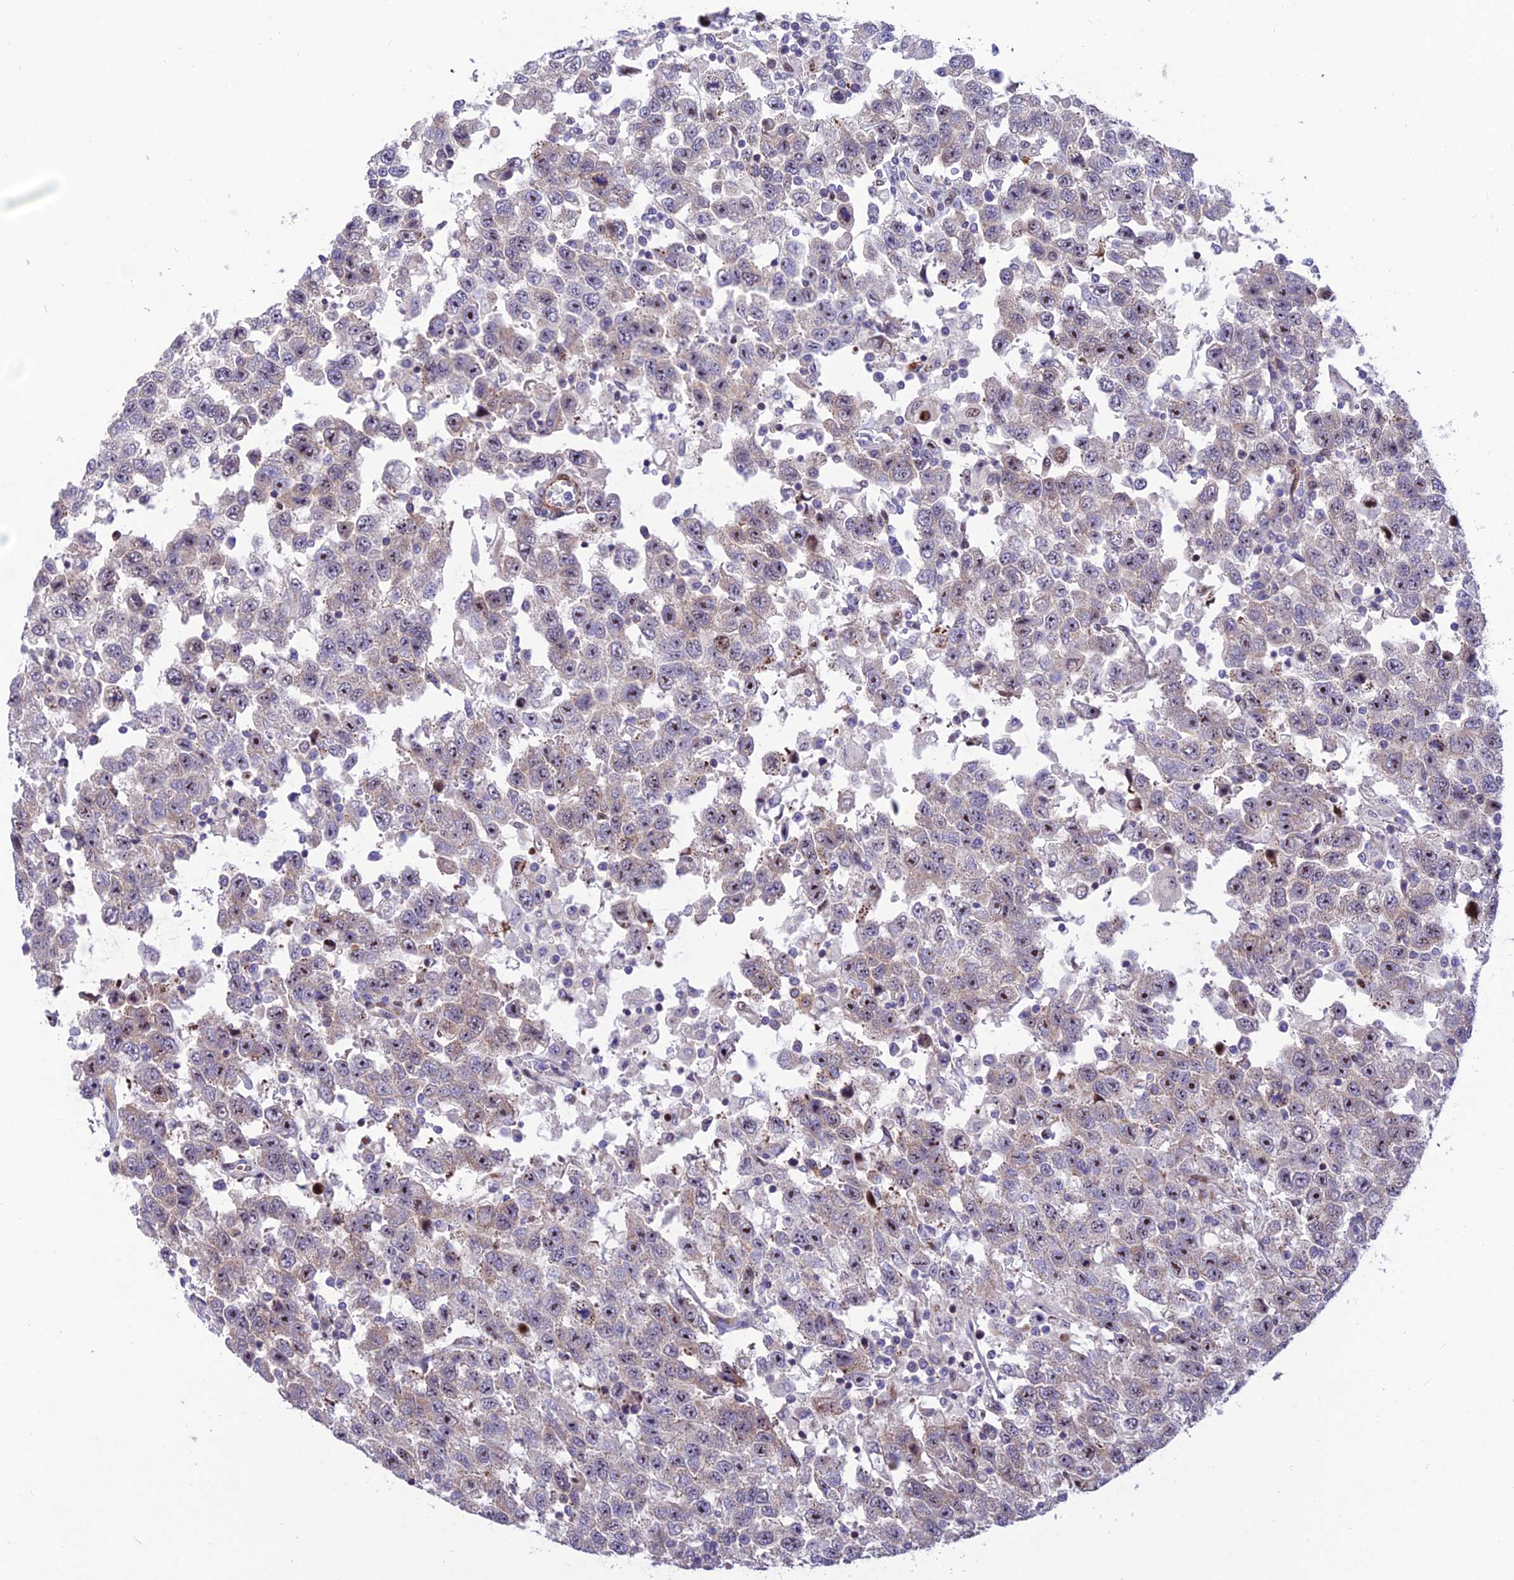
{"staining": {"intensity": "moderate", "quantity": "<25%", "location": "nuclear"}, "tissue": "testis cancer", "cell_type": "Tumor cells", "image_type": "cancer", "snomed": [{"axis": "morphology", "description": "Seminoma, NOS"}, {"axis": "topography", "description": "Testis"}], "caption": "The immunohistochemical stain labels moderate nuclear expression in tumor cells of testis cancer tissue.", "gene": "KBTBD7", "patient": {"sex": "male", "age": 41}}